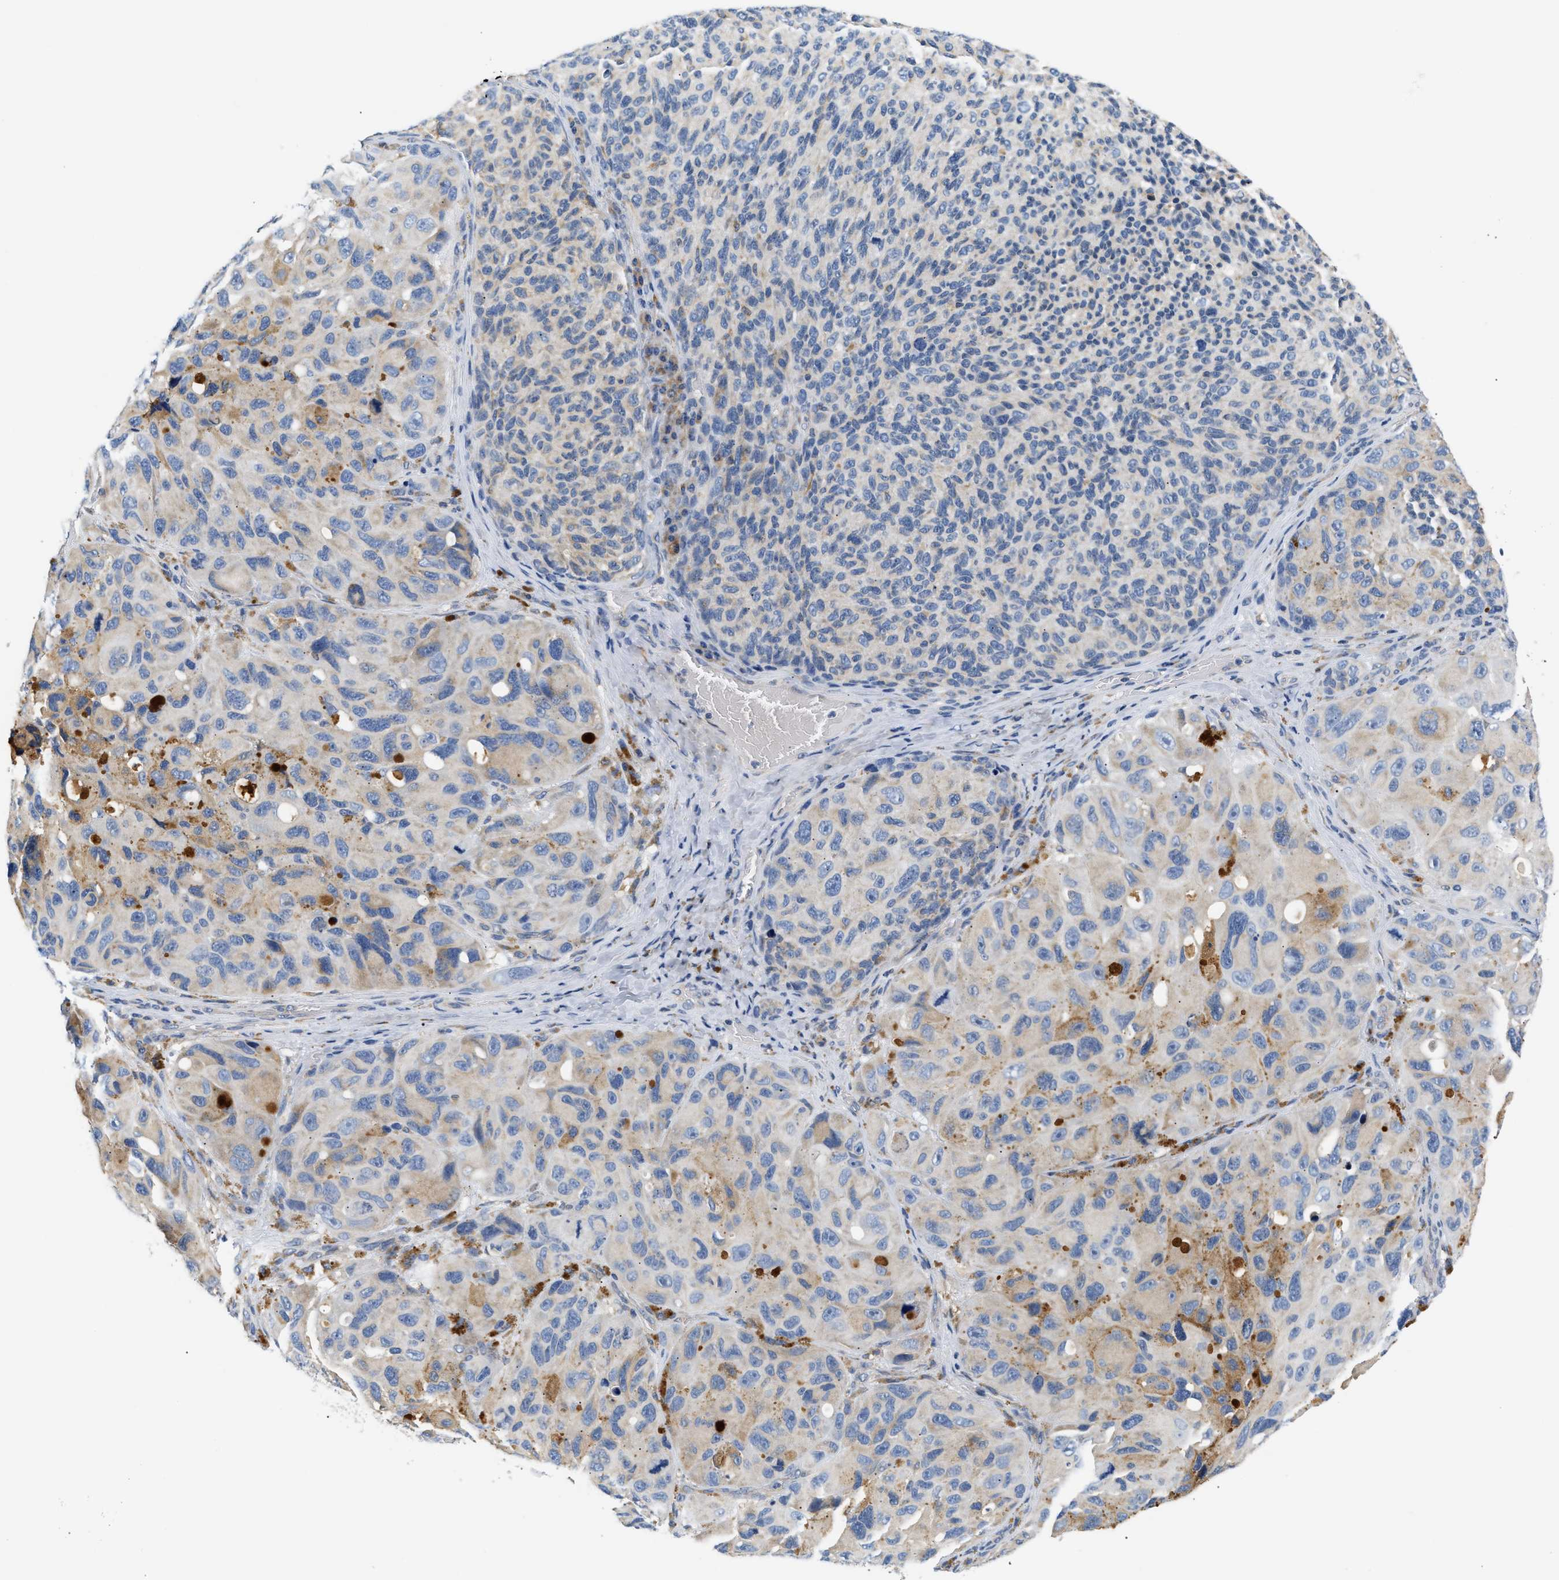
{"staining": {"intensity": "weak", "quantity": "<25%", "location": "cytoplasmic/membranous"}, "tissue": "melanoma", "cell_type": "Tumor cells", "image_type": "cancer", "snomed": [{"axis": "morphology", "description": "Malignant melanoma, NOS"}, {"axis": "topography", "description": "Skin"}], "caption": "Tumor cells are negative for protein expression in human malignant melanoma.", "gene": "HDHD3", "patient": {"sex": "female", "age": 73}}